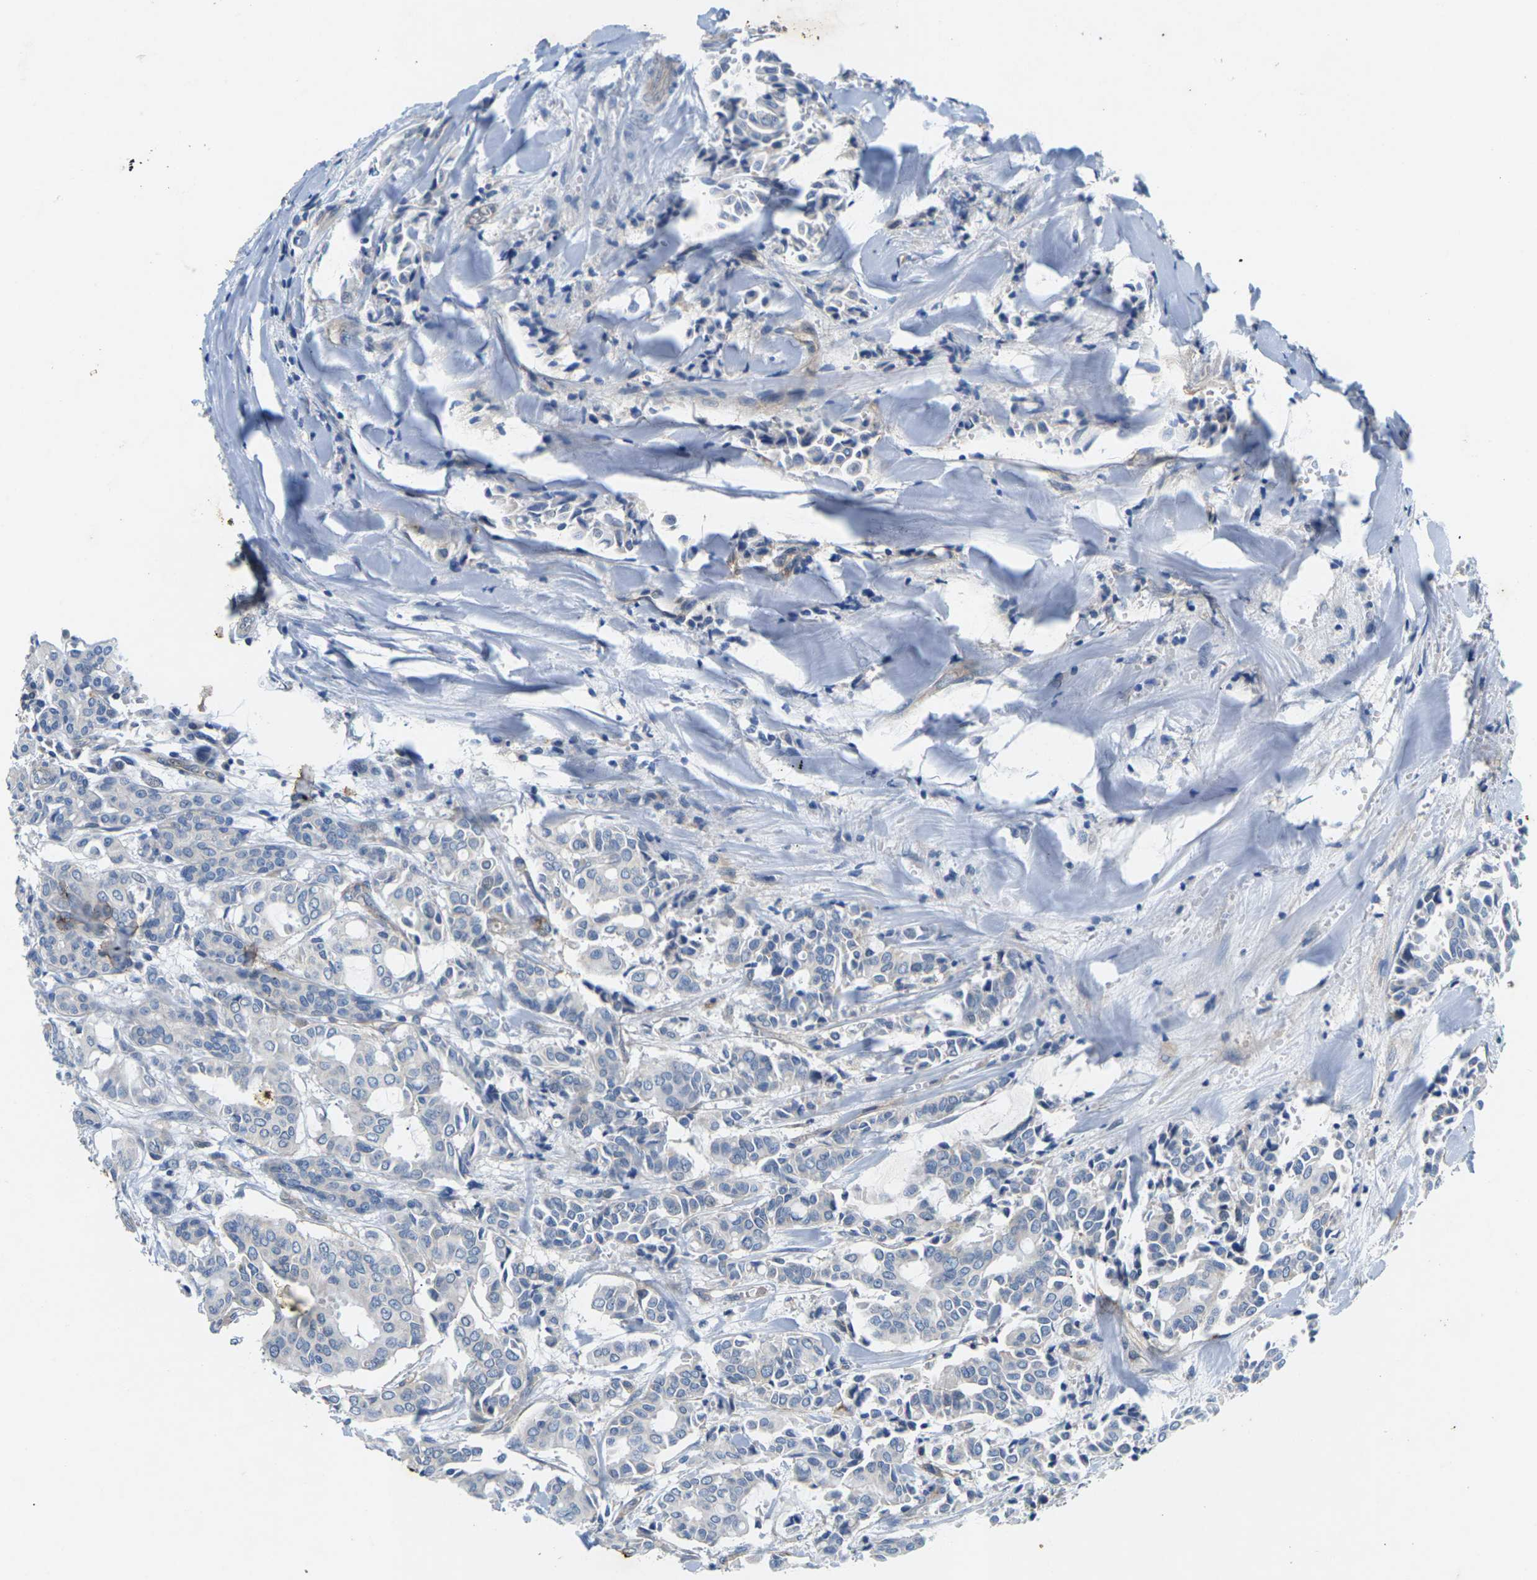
{"staining": {"intensity": "negative", "quantity": "none", "location": "none"}, "tissue": "head and neck cancer", "cell_type": "Tumor cells", "image_type": "cancer", "snomed": [{"axis": "morphology", "description": "Adenocarcinoma, NOS"}, {"axis": "topography", "description": "Salivary gland"}, {"axis": "topography", "description": "Head-Neck"}], "caption": "An immunohistochemistry micrograph of adenocarcinoma (head and neck) is shown. There is no staining in tumor cells of adenocarcinoma (head and neck).", "gene": "ITGA5", "patient": {"sex": "female", "age": 59}}